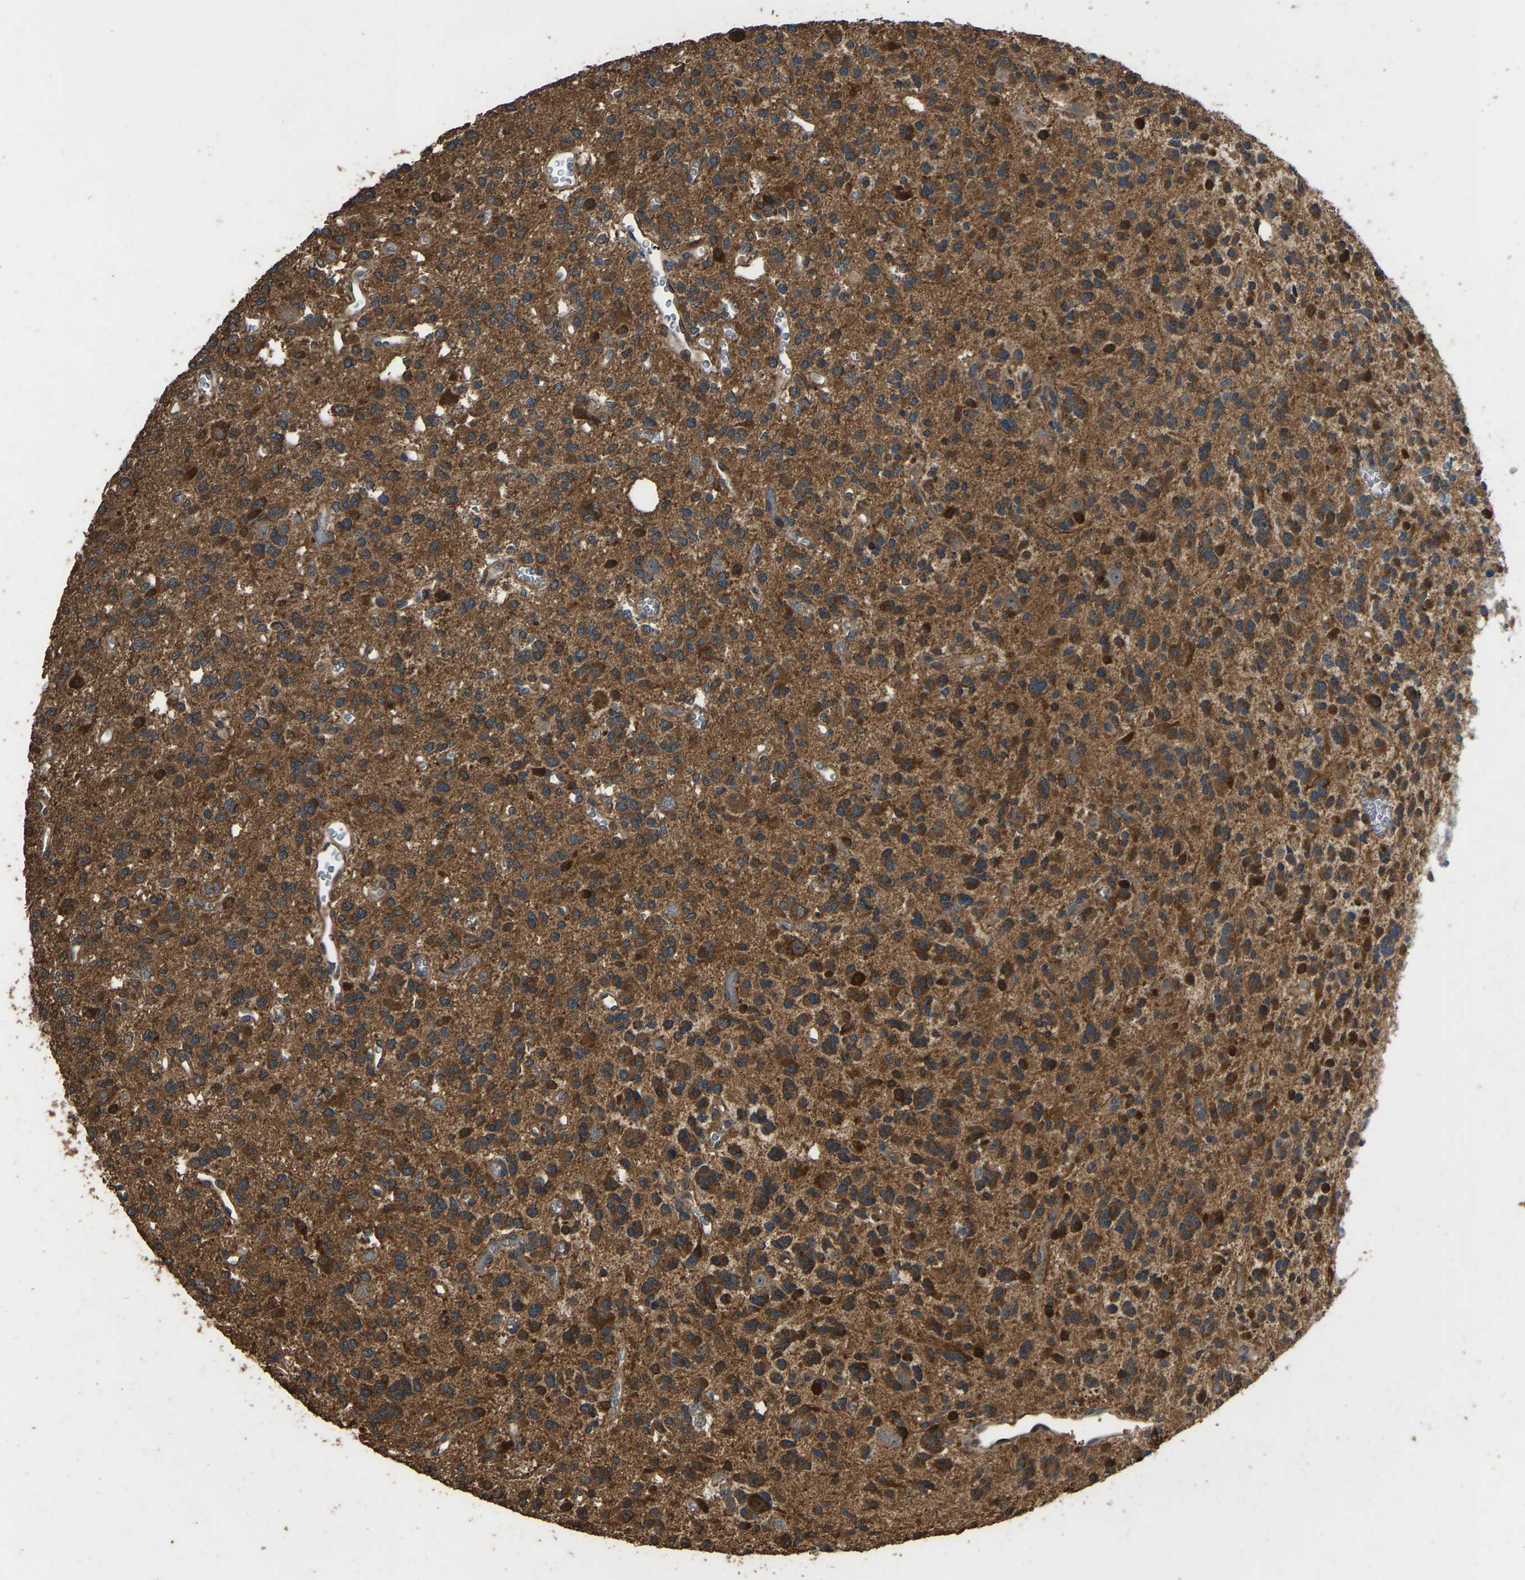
{"staining": {"intensity": "strong", "quantity": ">75%", "location": "cytoplasmic/membranous"}, "tissue": "glioma", "cell_type": "Tumor cells", "image_type": "cancer", "snomed": [{"axis": "morphology", "description": "Glioma, malignant, Low grade"}, {"axis": "topography", "description": "Brain"}], "caption": "Glioma stained for a protein reveals strong cytoplasmic/membranous positivity in tumor cells.", "gene": "FHIT", "patient": {"sex": "male", "age": 38}}